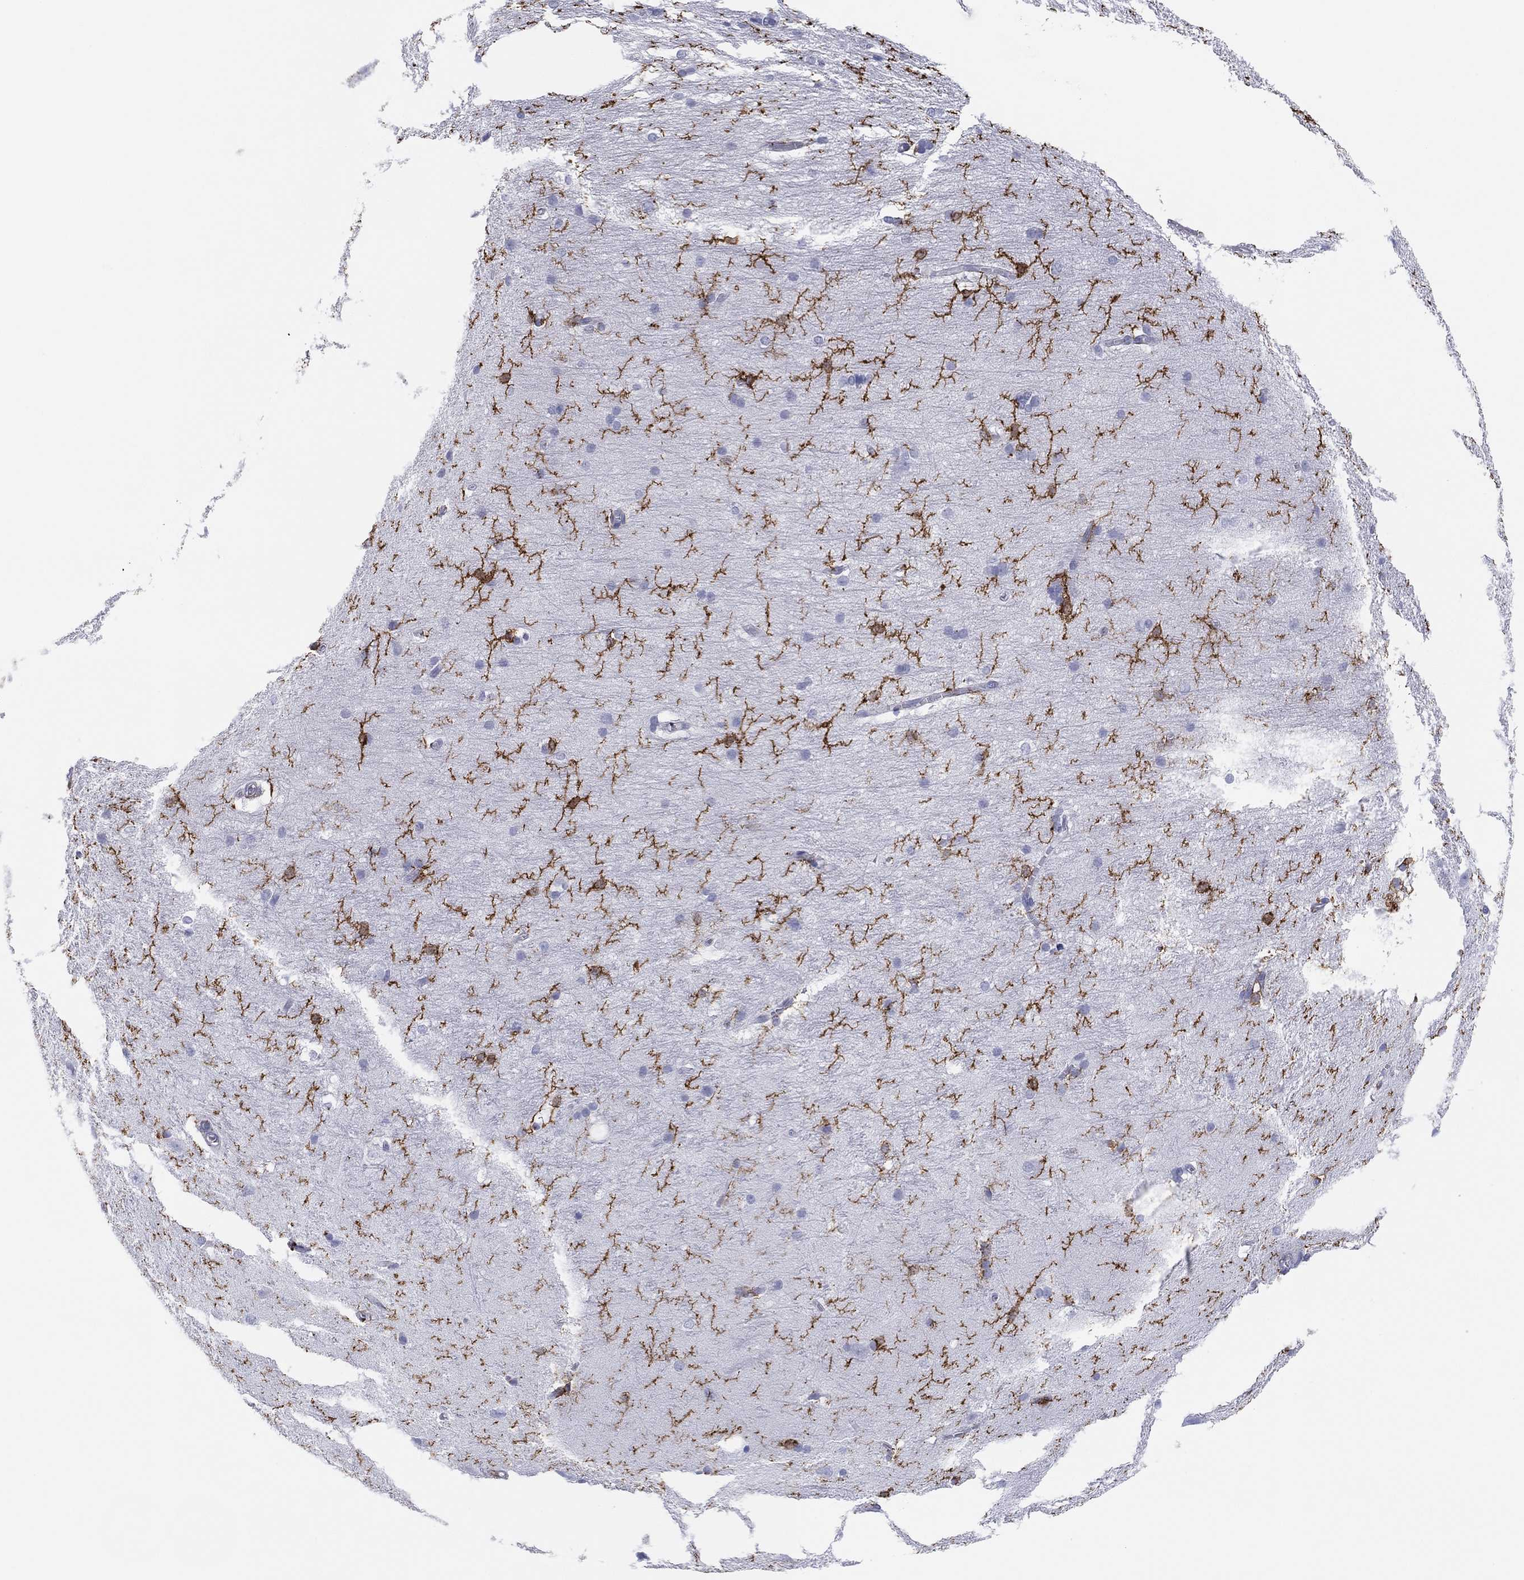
{"staining": {"intensity": "strong", "quantity": "25%-75%", "location": "cytoplasmic/membranous"}, "tissue": "hippocampus", "cell_type": "Glial cells", "image_type": "normal", "snomed": [{"axis": "morphology", "description": "Normal tissue, NOS"}, {"axis": "topography", "description": "Cerebral cortex"}, {"axis": "topography", "description": "Hippocampus"}], "caption": "This histopathology image displays immunohistochemistry staining of normal human hippocampus, with high strong cytoplasmic/membranous positivity in about 25%-75% of glial cells.", "gene": "SELPLG", "patient": {"sex": "female", "age": 19}}